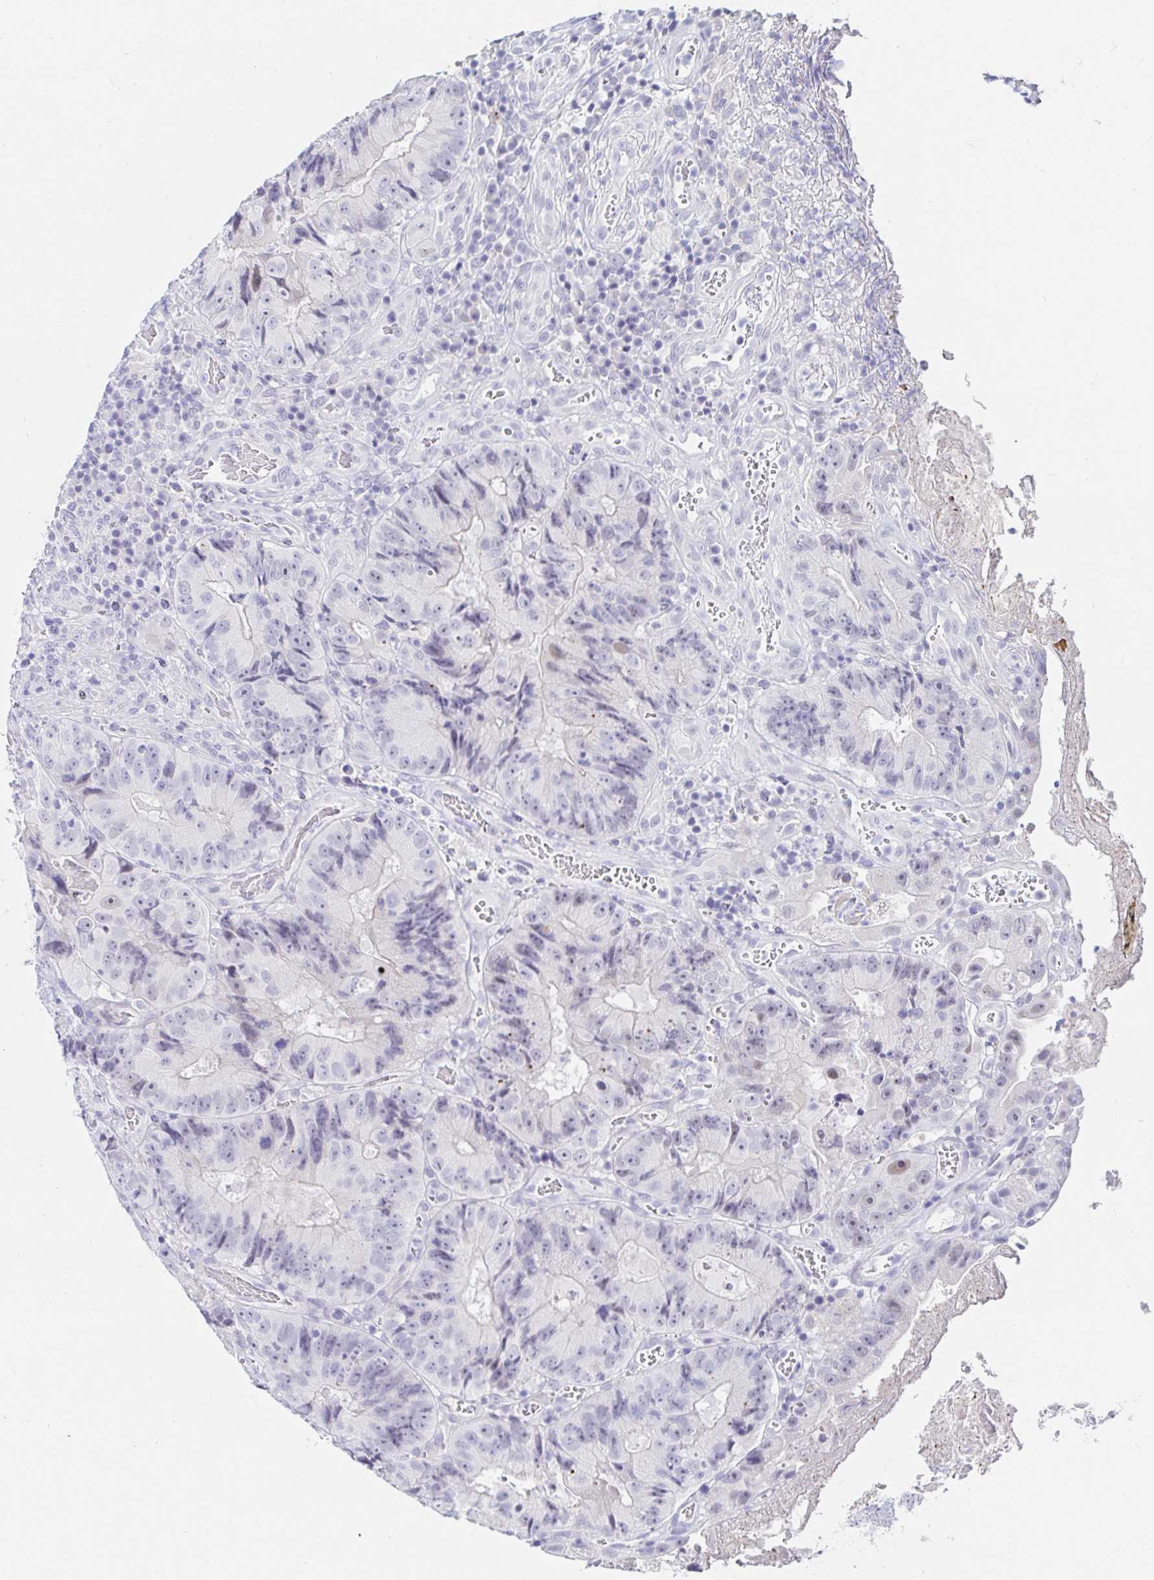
{"staining": {"intensity": "negative", "quantity": "none", "location": "none"}, "tissue": "colorectal cancer", "cell_type": "Tumor cells", "image_type": "cancer", "snomed": [{"axis": "morphology", "description": "Adenocarcinoma, NOS"}, {"axis": "topography", "description": "Colon"}], "caption": "Human adenocarcinoma (colorectal) stained for a protein using immunohistochemistry (IHC) demonstrates no staining in tumor cells.", "gene": "OR10K1", "patient": {"sex": "female", "age": 86}}